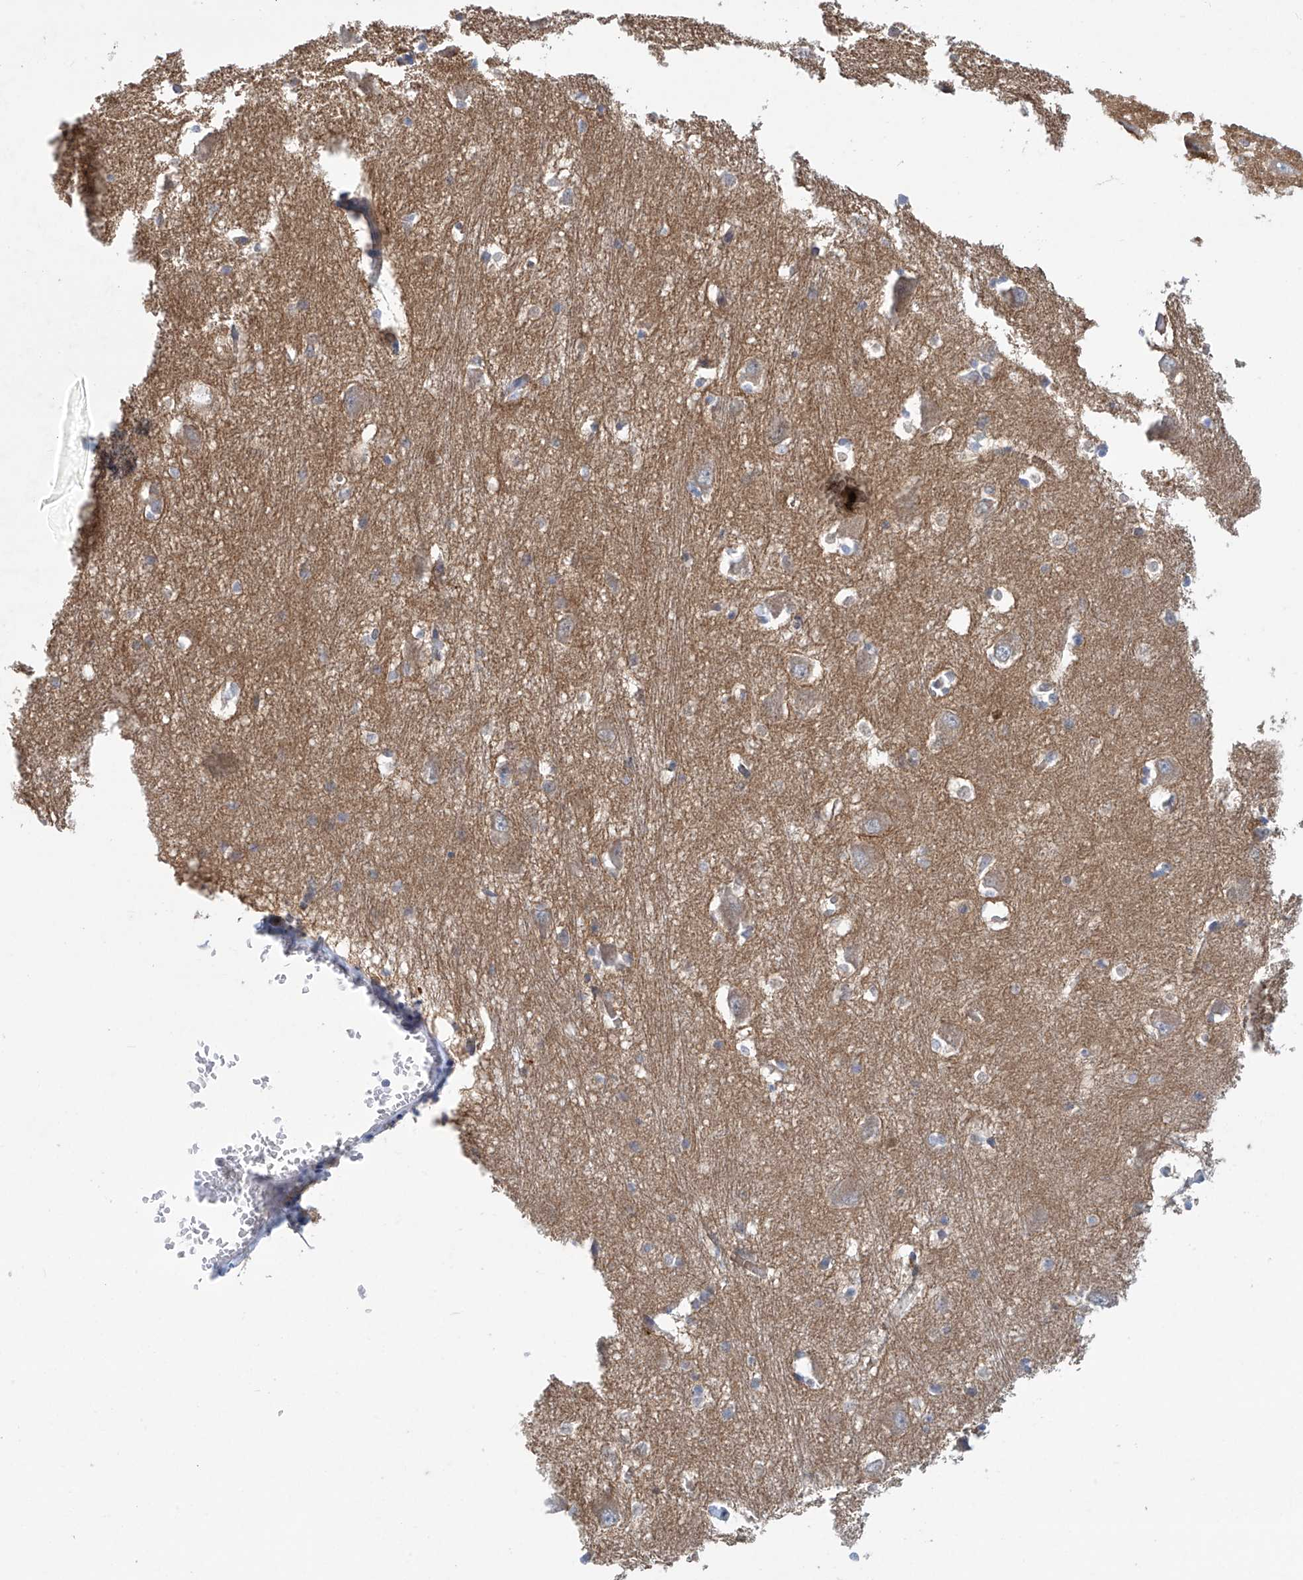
{"staining": {"intensity": "negative", "quantity": "none", "location": "none"}, "tissue": "caudate", "cell_type": "Glial cells", "image_type": "normal", "snomed": [{"axis": "morphology", "description": "Normal tissue, NOS"}, {"axis": "topography", "description": "Lateral ventricle wall"}], "caption": "High power microscopy histopathology image of an immunohistochemistry (IHC) photomicrograph of unremarkable caudate, revealing no significant expression in glial cells.", "gene": "ABHD13", "patient": {"sex": "male", "age": 37}}